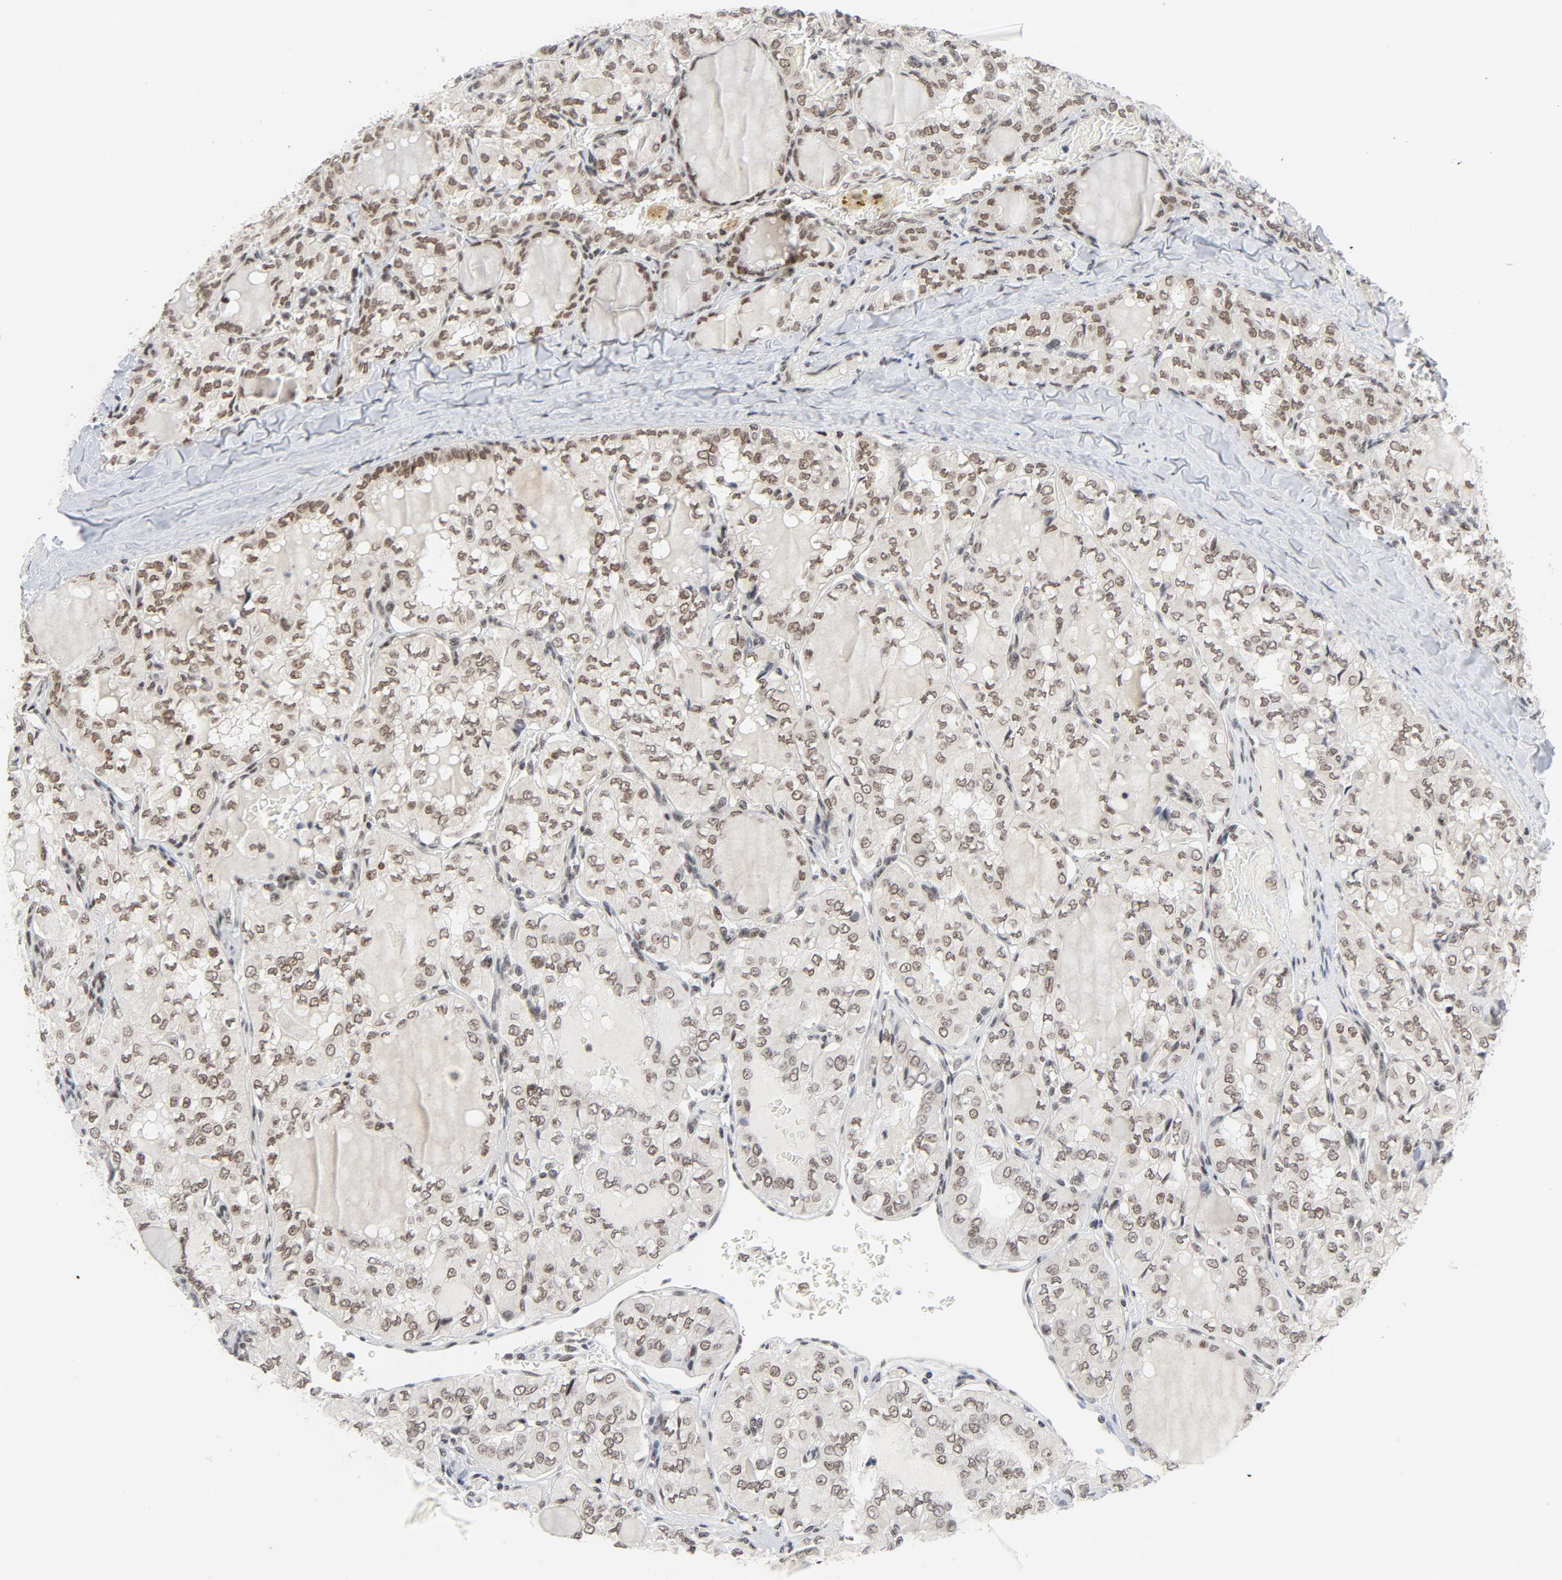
{"staining": {"intensity": "moderate", "quantity": ">75%", "location": "nuclear"}, "tissue": "thyroid cancer", "cell_type": "Tumor cells", "image_type": "cancer", "snomed": [{"axis": "morphology", "description": "Papillary adenocarcinoma, NOS"}, {"axis": "topography", "description": "Thyroid gland"}], "caption": "High-power microscopy captured an immunohistochemistry image of thyroid cancer (papillary adenocarcinoma), revealing moderate nuclear expression in about >75% of tumor cells.", "gene": "ERCC1", "patient": {"sex": "male", "age": 20}}